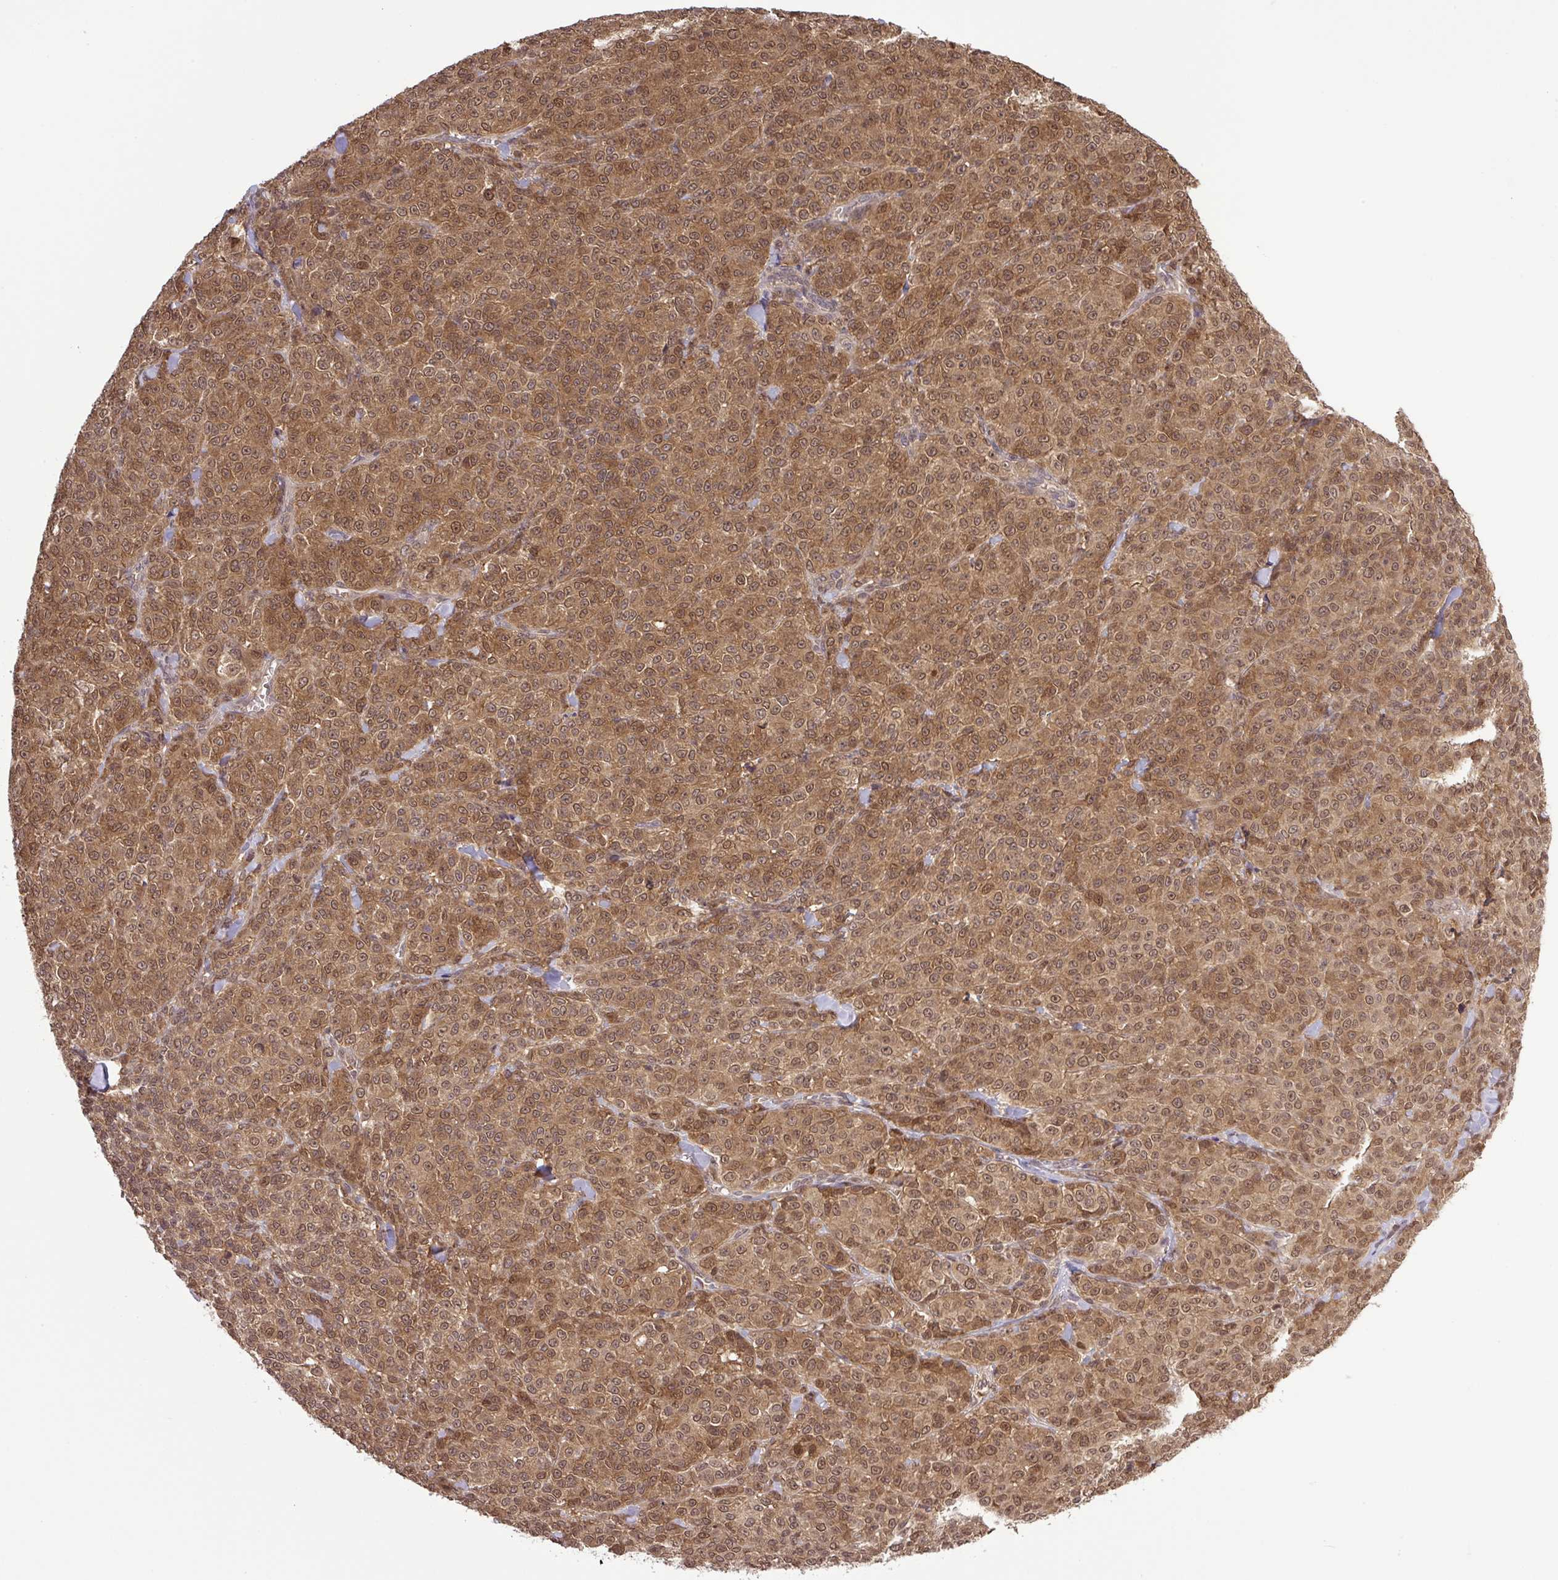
{"staining": {"intensity": "moderate", "quantity": ">75%", "location": "cytoplasmic/membranous,nuclear"}, "tissue": "melanoma", "cell_type": "Tumor cells", "image_type": "cancer", "snomed": [{"axis": "morphology", "description": "Normal tissue, NOS"}, {"axis": "morphology", "description": "Malignant melanoma, NOS"}, {"axis": "topography", "description": "Skin"}], "caption": "Immunohistochemistry photomicrograph of neoplastic tissue: human malignant melanoma stained using IHC reveals medium levels of moderate protein expression localized specifically in the cytoplasmic/membranous and nuclear of tumor cells, appearing as a cytoplasmic/membranous and nuclear brown color.", "gene": "SGTA", "patient": {"sex": "female", "age": 34}}